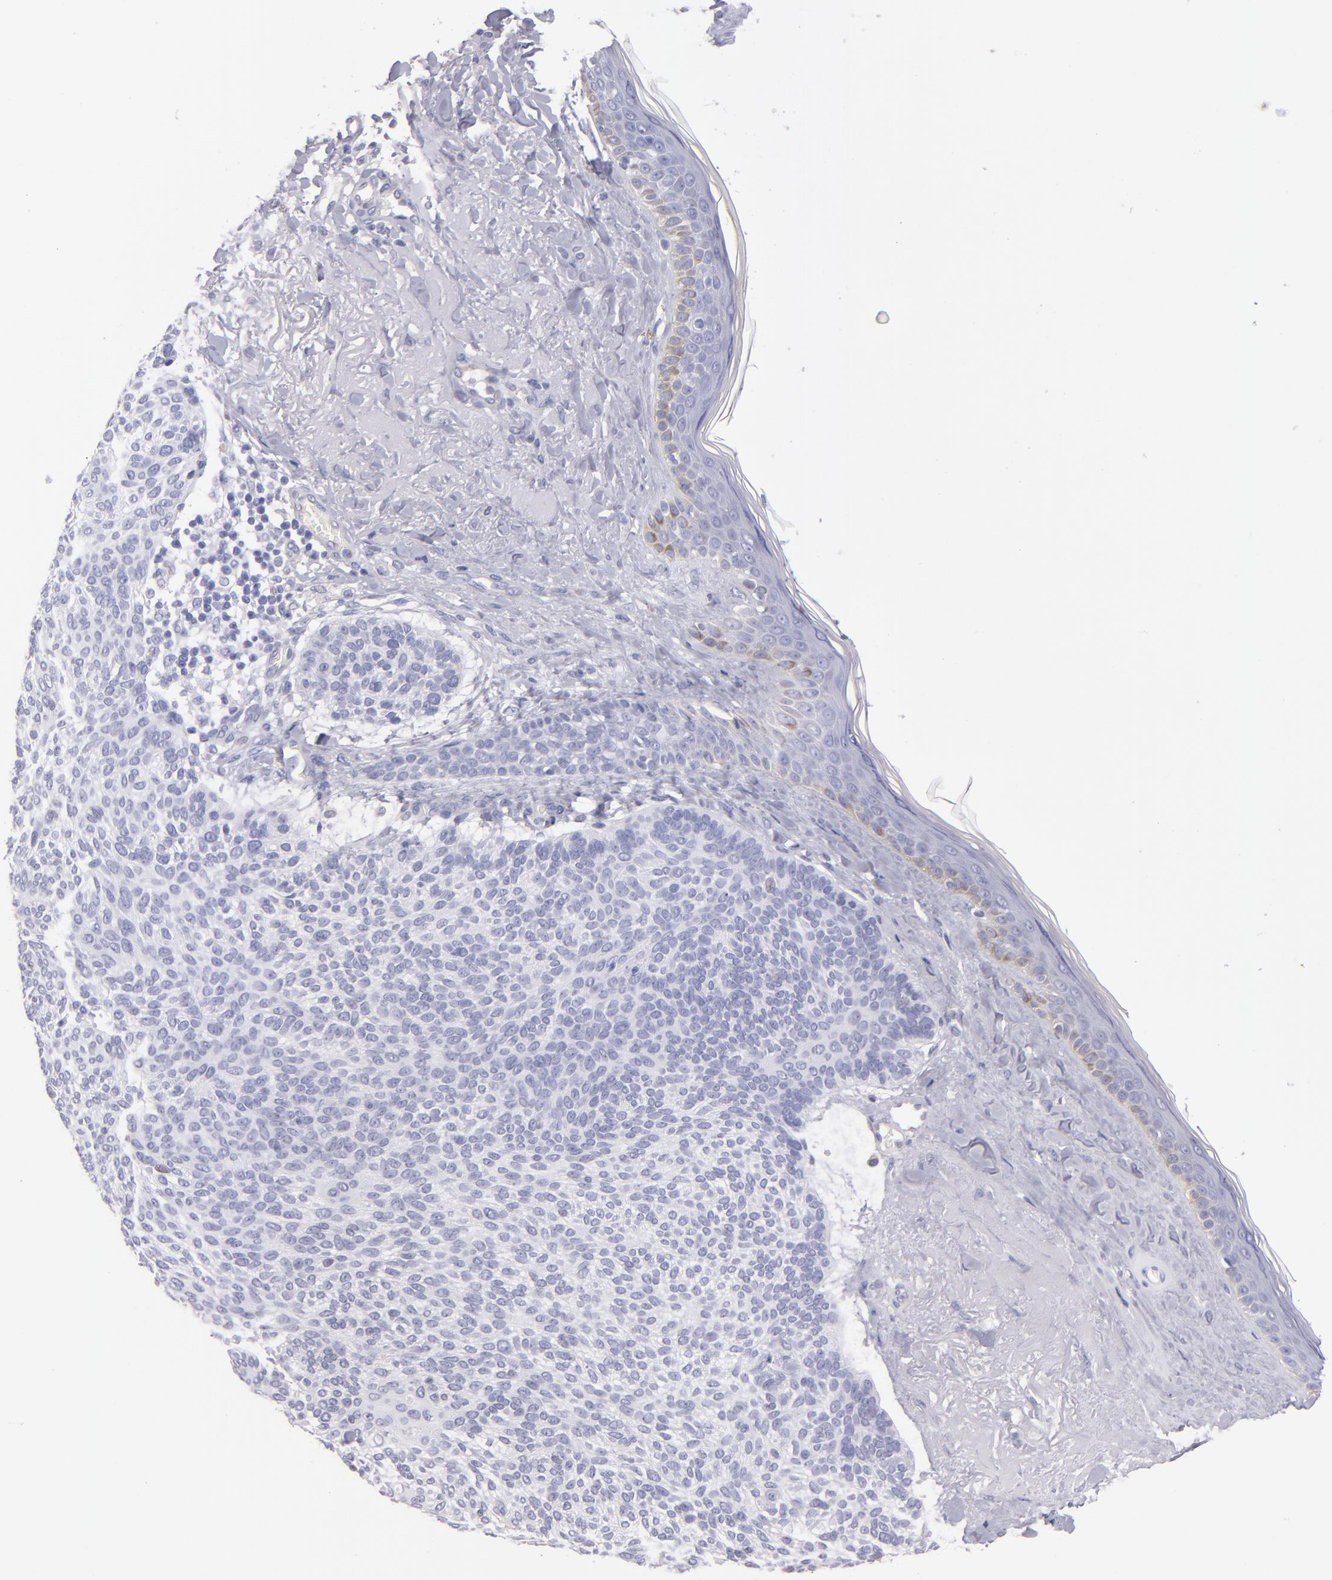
{"staining": {"intensity": "negative", "quantity": "none", "location": "none"}, "tissue": "skin cancer", "cell_type": "Tumor cells", "image_type": "cancer", "snomed": [{"axis": "morphology", "description": "Normal tissue, NOS"}, {"axis": "morphology", "description": "Basal cell carcinoma"}, {"axis": "topography", "description": "Skin"}], "caption": "IHC photomicrograph of human skin basal cell carcinoma stained for a protein (brown), which displays no staining in tumor cells.", "gene": "TG", "patient": {"sex": "female", "age": 70}}